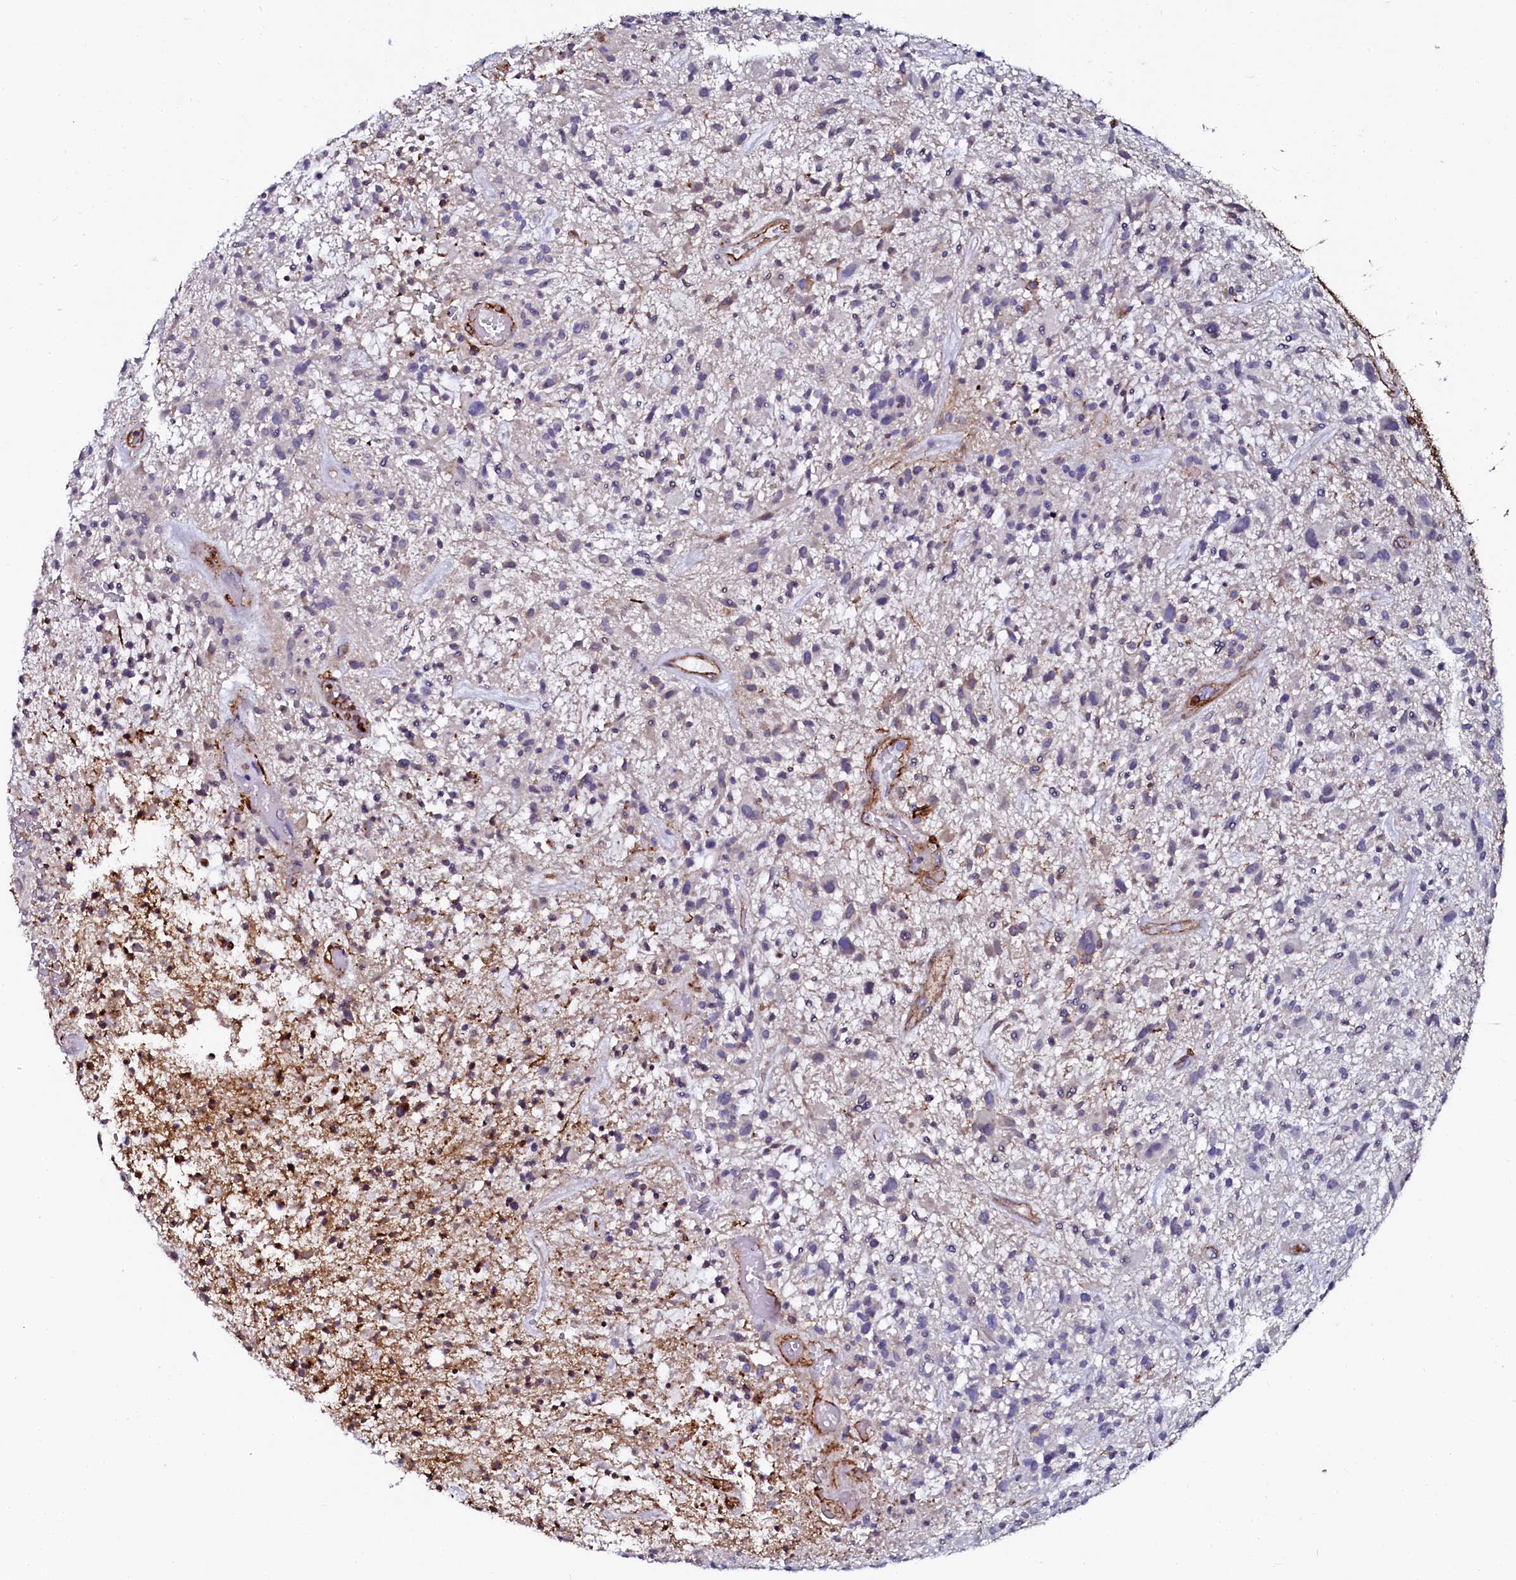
{"staining": {"intensity": "negative", "quantity": "none", "location": "none"}, "tissue": "glioma", "cell_type": "Tumor cells", "image_type": "cancer", "snomed": [{"axis": "morphology", "description": "Glioma, malignant, High grade"}, {"axis": "topography", "description": "Brain"}], "caption": "High magnification brightfield microscopy of glioma stained with DAB (brown) and counterstained with hematoxylin (blue): tumor cells show no significant positivity.", "gene": "AAAS", "patient": {"sex": "male", "age": 47}}